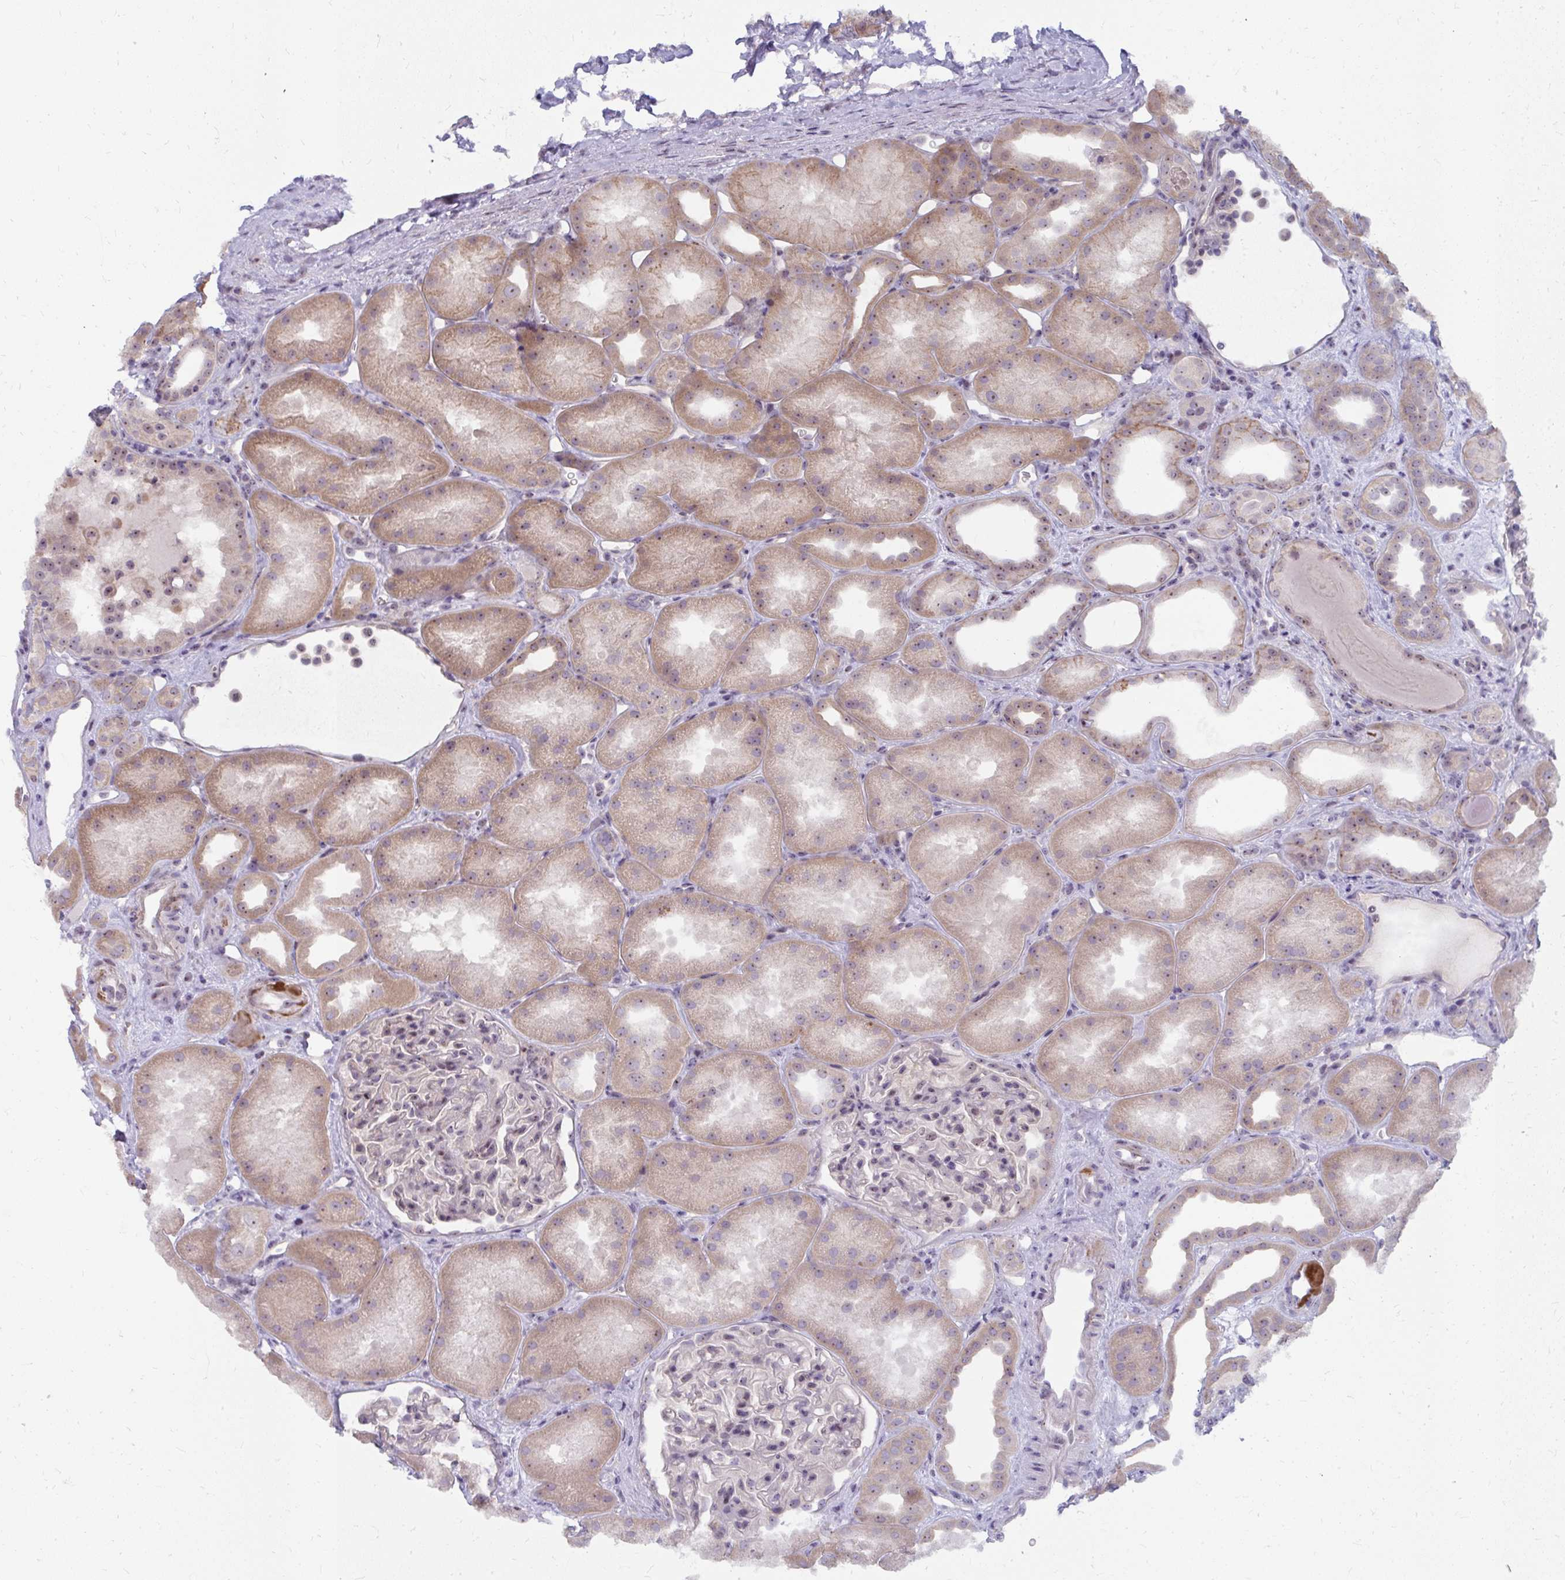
{"staining": {"intensity": "weak", "quantity": "<25%", "location": "nuclear"}, "tissue": "kidney", "cell_type": "Cells in glomeruli", "image_type": "normal", "snomed": [{"axis": "morphology", "description": "Normal tissue, NOS"}, {"axis": "topography", "description": "Kidney"}], "caption": "Cells in glomeruli show no significant protein staining in benign kidney.", "gene": "MUS81", "patient": {"sex": "male", "age": 61}}